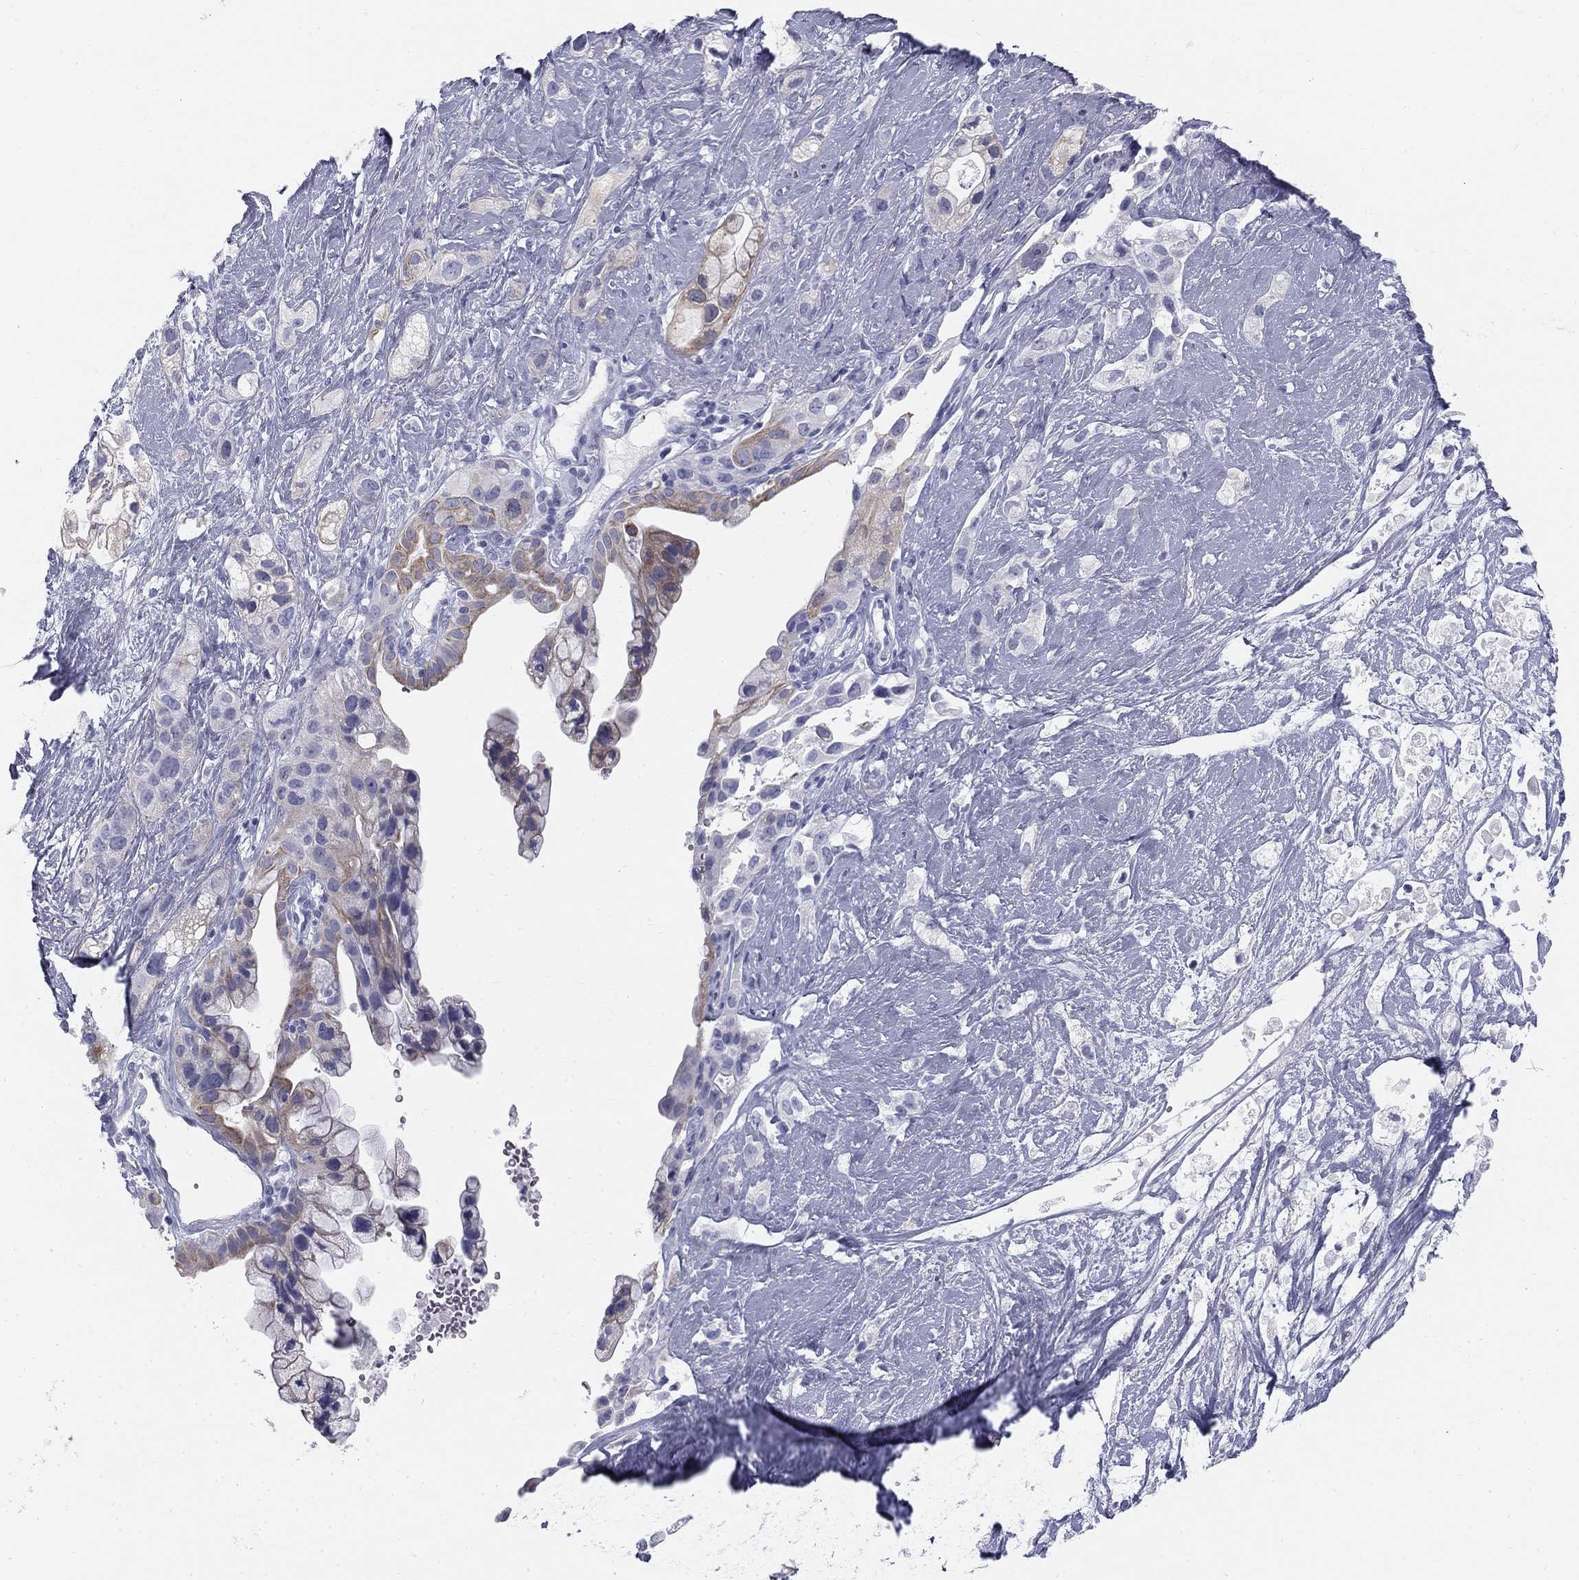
{"staining": {"intensity": "moderate", "quantity": "<25%", "location": "cytoplasmic/membranous"}, "tissue": "pancreatic cancer", "cell_type": "Tumor cells", "image_type": "cancer", "snomed": [{"axis": "morphology", "description": "Adenocarcinoma, NOS"}, {"axis": "topography", "description": "Pancreas"}], "caption": "Immunohistochemical staining of human adenocarcinoma (pancreatic) demonstrates low levels of moderate cytoplasmic/membranous positivity in about <25% of tumor cells.", "gene": "SULT2B1", "patient": {"sex": "male", "age": 44}}